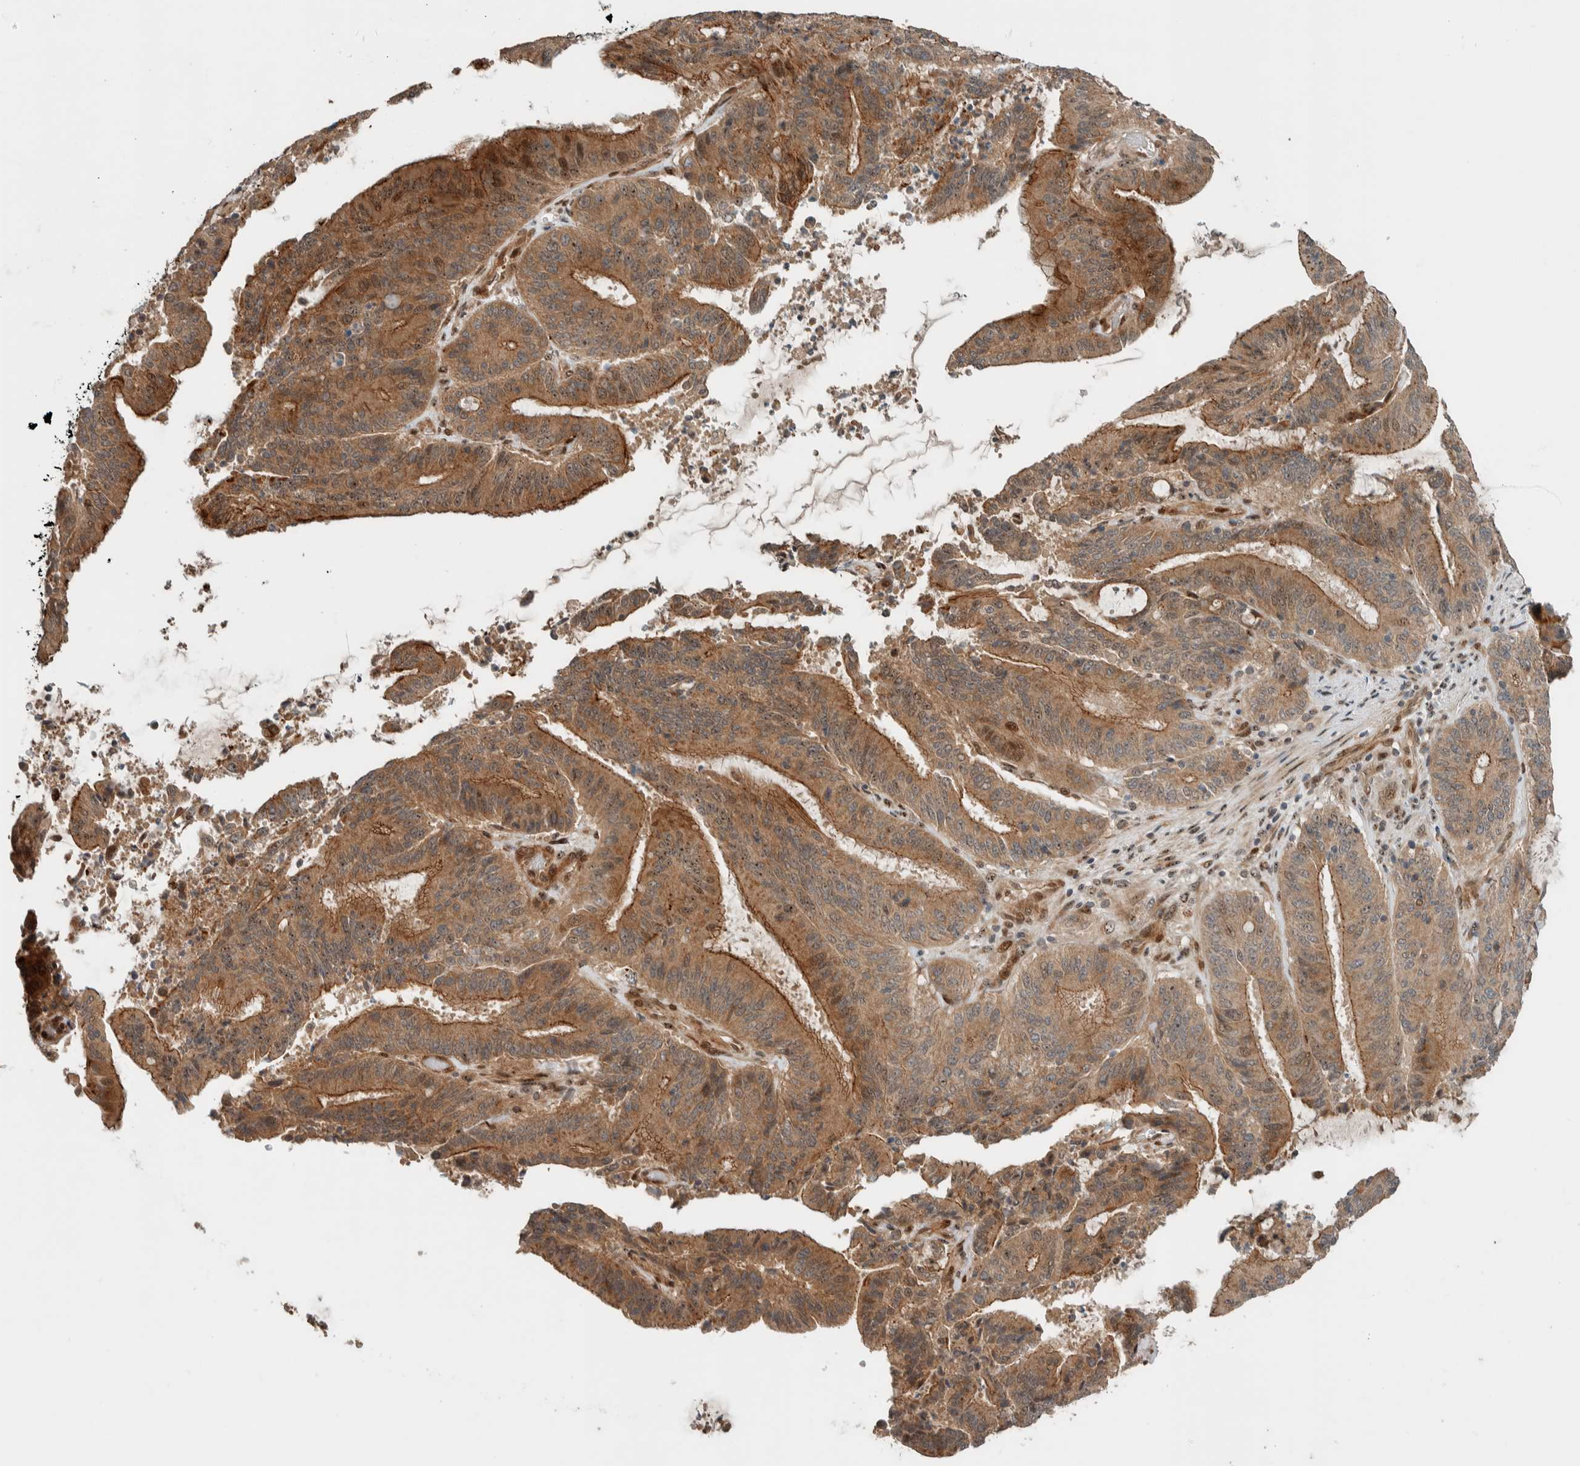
{"staining": {"intensity": "moderate", "quantity": ">75%", "location": "cytoplasmic/membranous"}, "tissue": "liver cancer", "cell_type": "Tumor cells", "image_type": "cancer", "snomed": [{"axis": "morphology", "description": "Normal tissue, NOS"}, {"axis": "morphology", "description": "Cholangiocarcinoma"}, {"axis": "topography", "description": "Liver"}, {"axis": "topography", "description": "Peripheral nerve tissue"}], "caption": "There is medium levels of moderate cytoplasmic/membranous positivity in tumor cells of liver cancer, as demonstrated by immunohistochemical staining (brown color).", "gene": "STXBP4", "patient": {"sex": "female", "age": 73}}